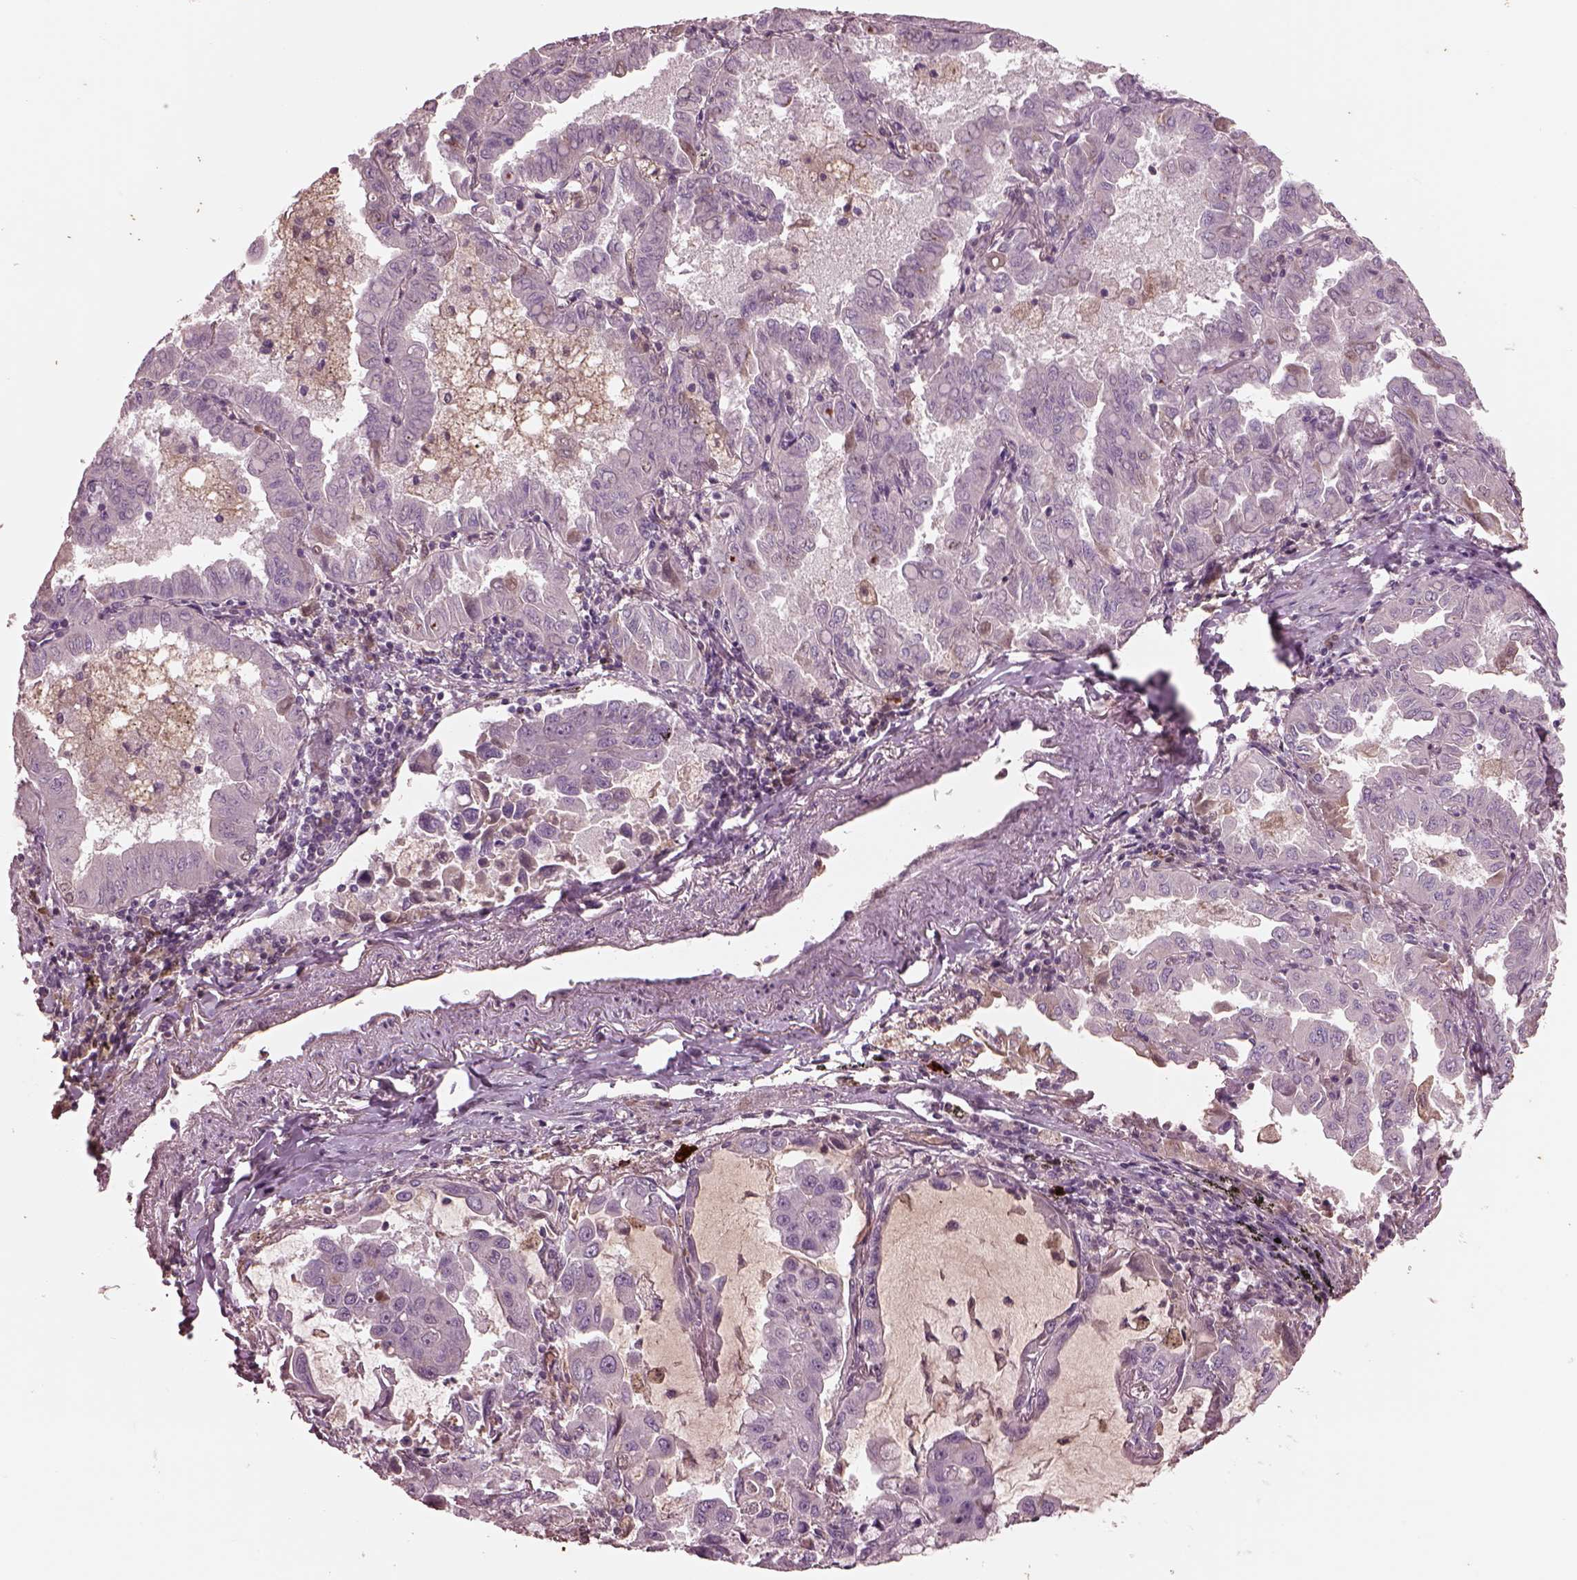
{"staining": {"intensity": "negative", "quantity": "none", "location": "none"}, "tissue": "lung cancer", "cell_type": "Tumor cells", "image_type": "cancer", "snomed": [{"axis": "morphology", "description": "Adenocarcinoma, NOS"}, {"axis": "topography", "description": "Lung"}], "caption": "DAB immunohistochemical staining of lung cancer shows no significant staining in tumor cells. (Immunohistochemistry, brightfield microscopy, high magnification).", "gene": "PTX4", "patient": {"sex": "male", "age": 64}}